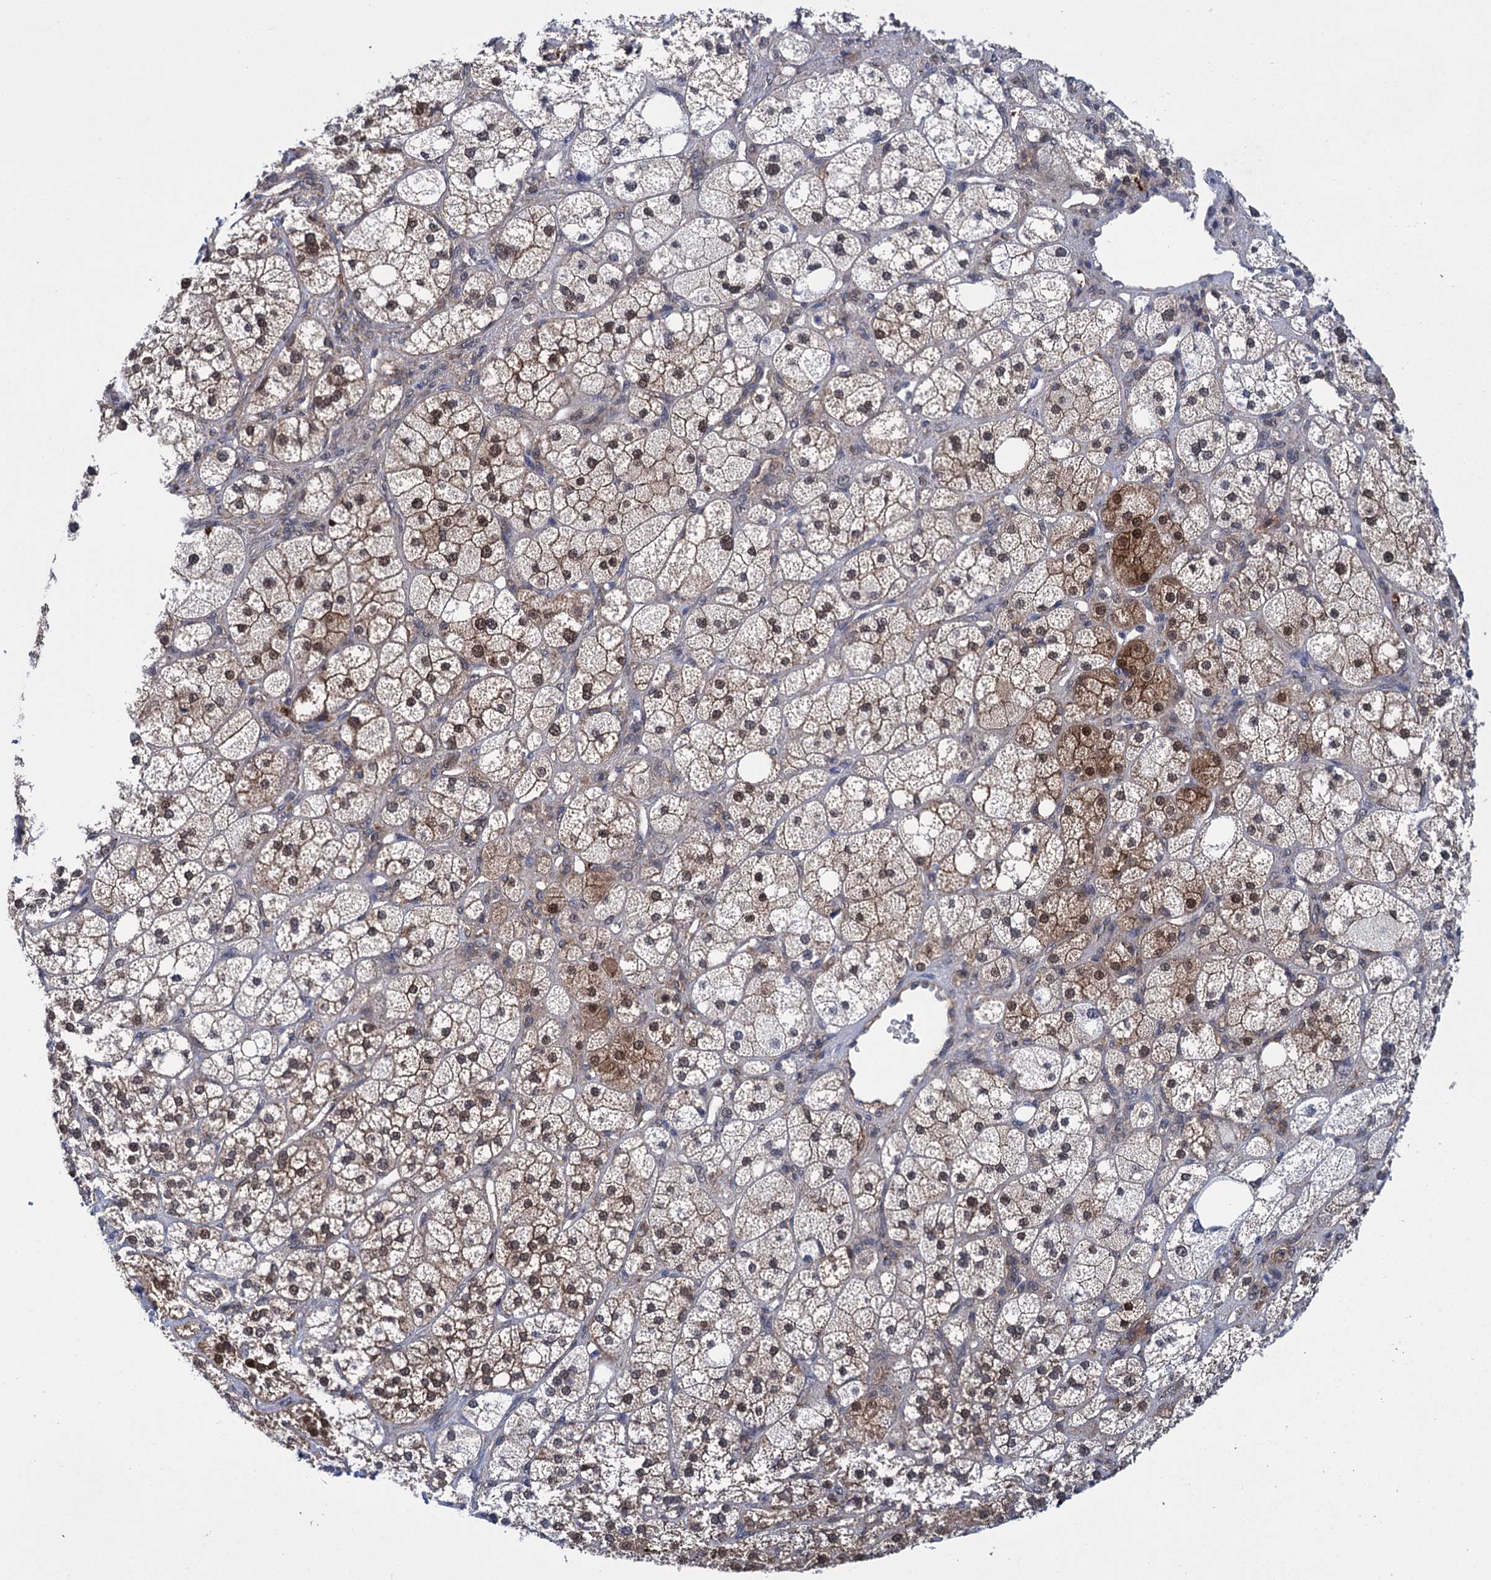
{"staining": {"intensity": "moderate", "quantity": "25%-75%", "location": "cytoplasmic/membranous,nuclear"}, "tissue": "adrenal gland", "cell_type": "Glandular cells", "image_type": "normal", "snomed": [{"axis": "morphology", "description": "Normal tissue, NOS"}, {"axis": "topography", "description": "Adrenal gland"}], "caption": "This is an image of immunohistochemistry staining of unremarkable adrenal gland, which shows moderate expression in the cytoplasmic/membranous,nuclear of glandular cells.", "gene": "GLO1", "patient": {"sex": "male", "age": 61}}